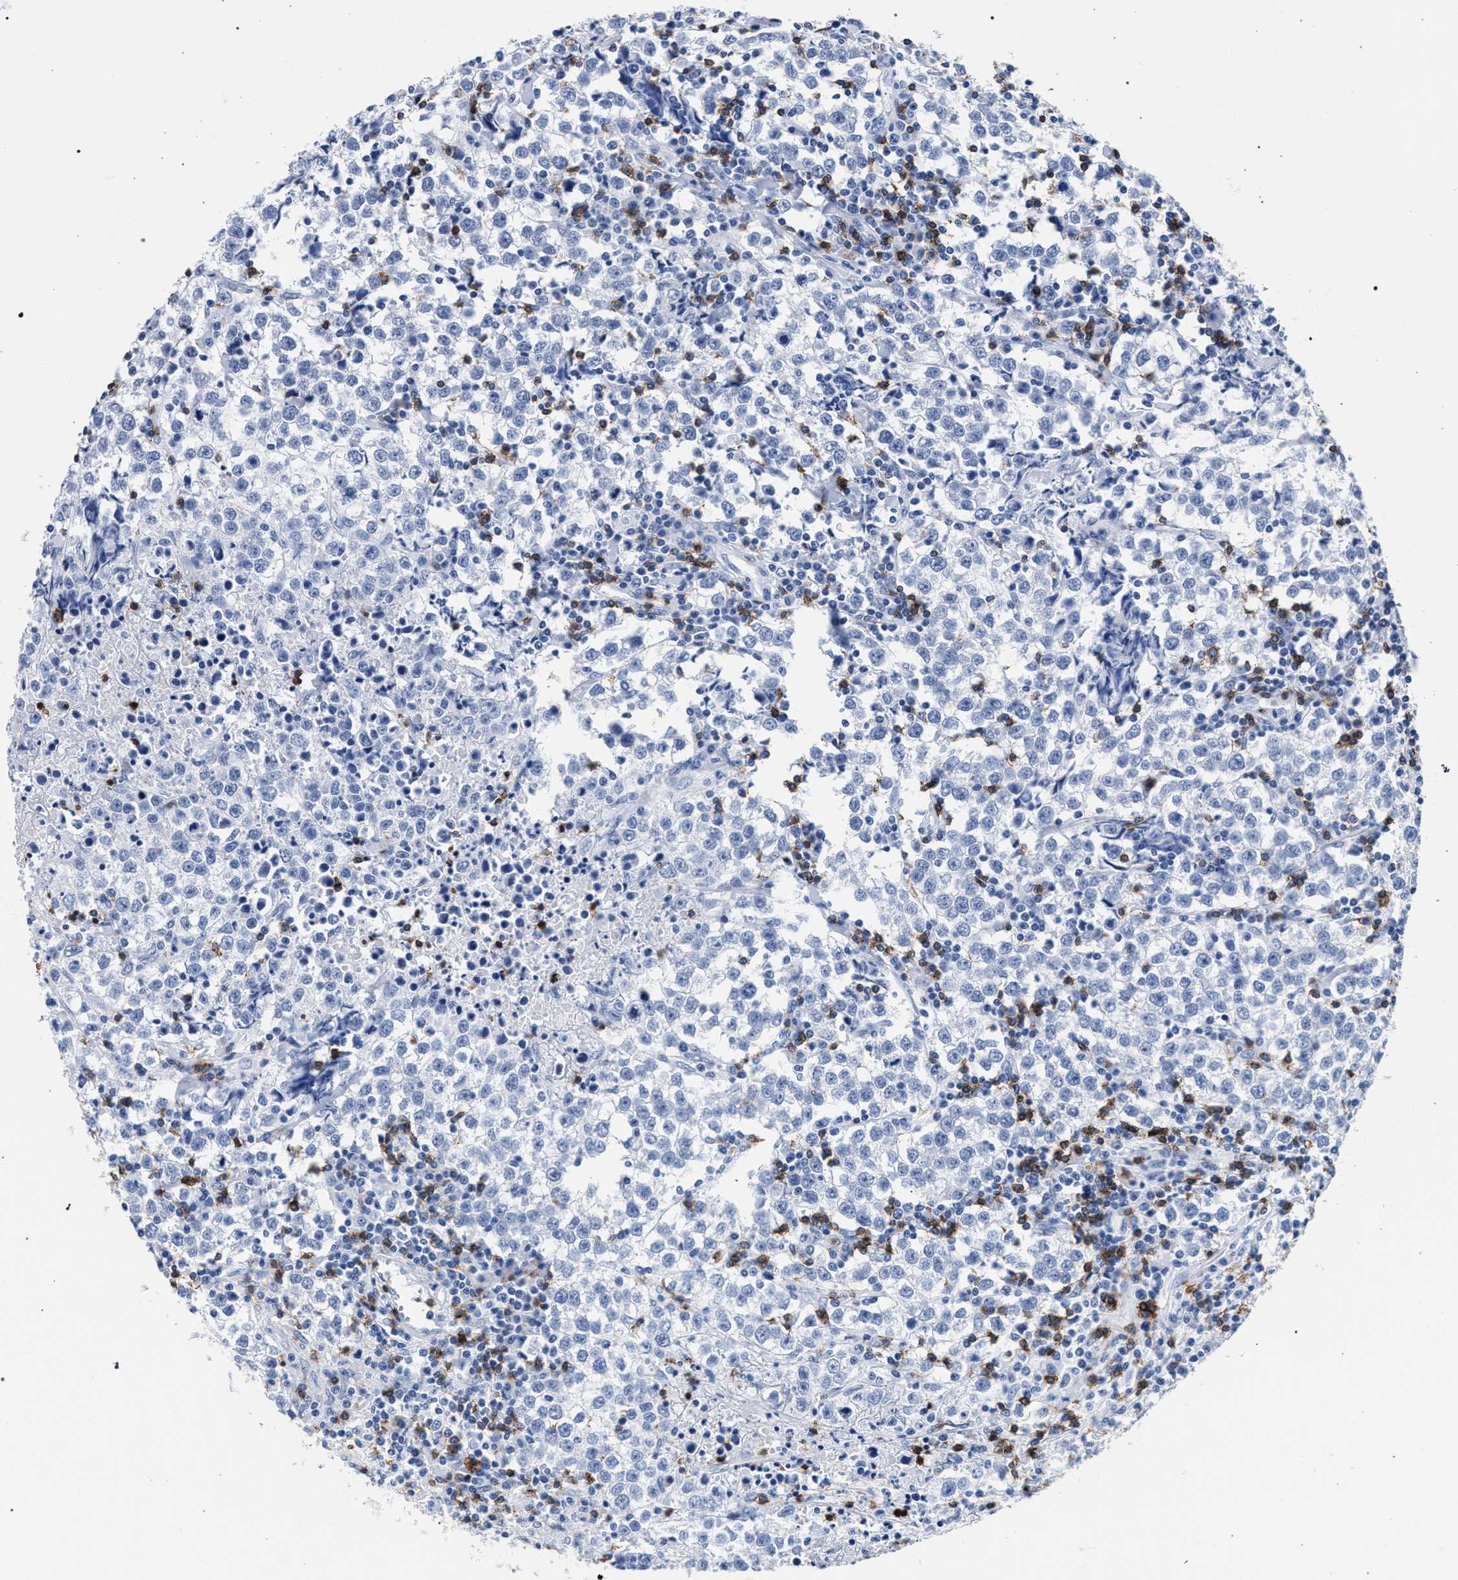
{"staining": {"intensity": "negative", "quantity": "none", "location": "none"}, "tissue": "testis cancer", "cell_type": "Tumor cells", "image_type": "cancer", "snomed": [{"axis": "morphology", "description": "Seminoma, NOS"}, {"axis": "morphology", "description": "Carcinoma, Embryonal, NOS"}, {"axis": "topography", "description": "Testis"}], "caption": "IHC of human embryonal carcinoma (testis) shows no positivity in tumor cells.", "gene": "KLRK1", "patient": {"sex": "male", "age": 36}}